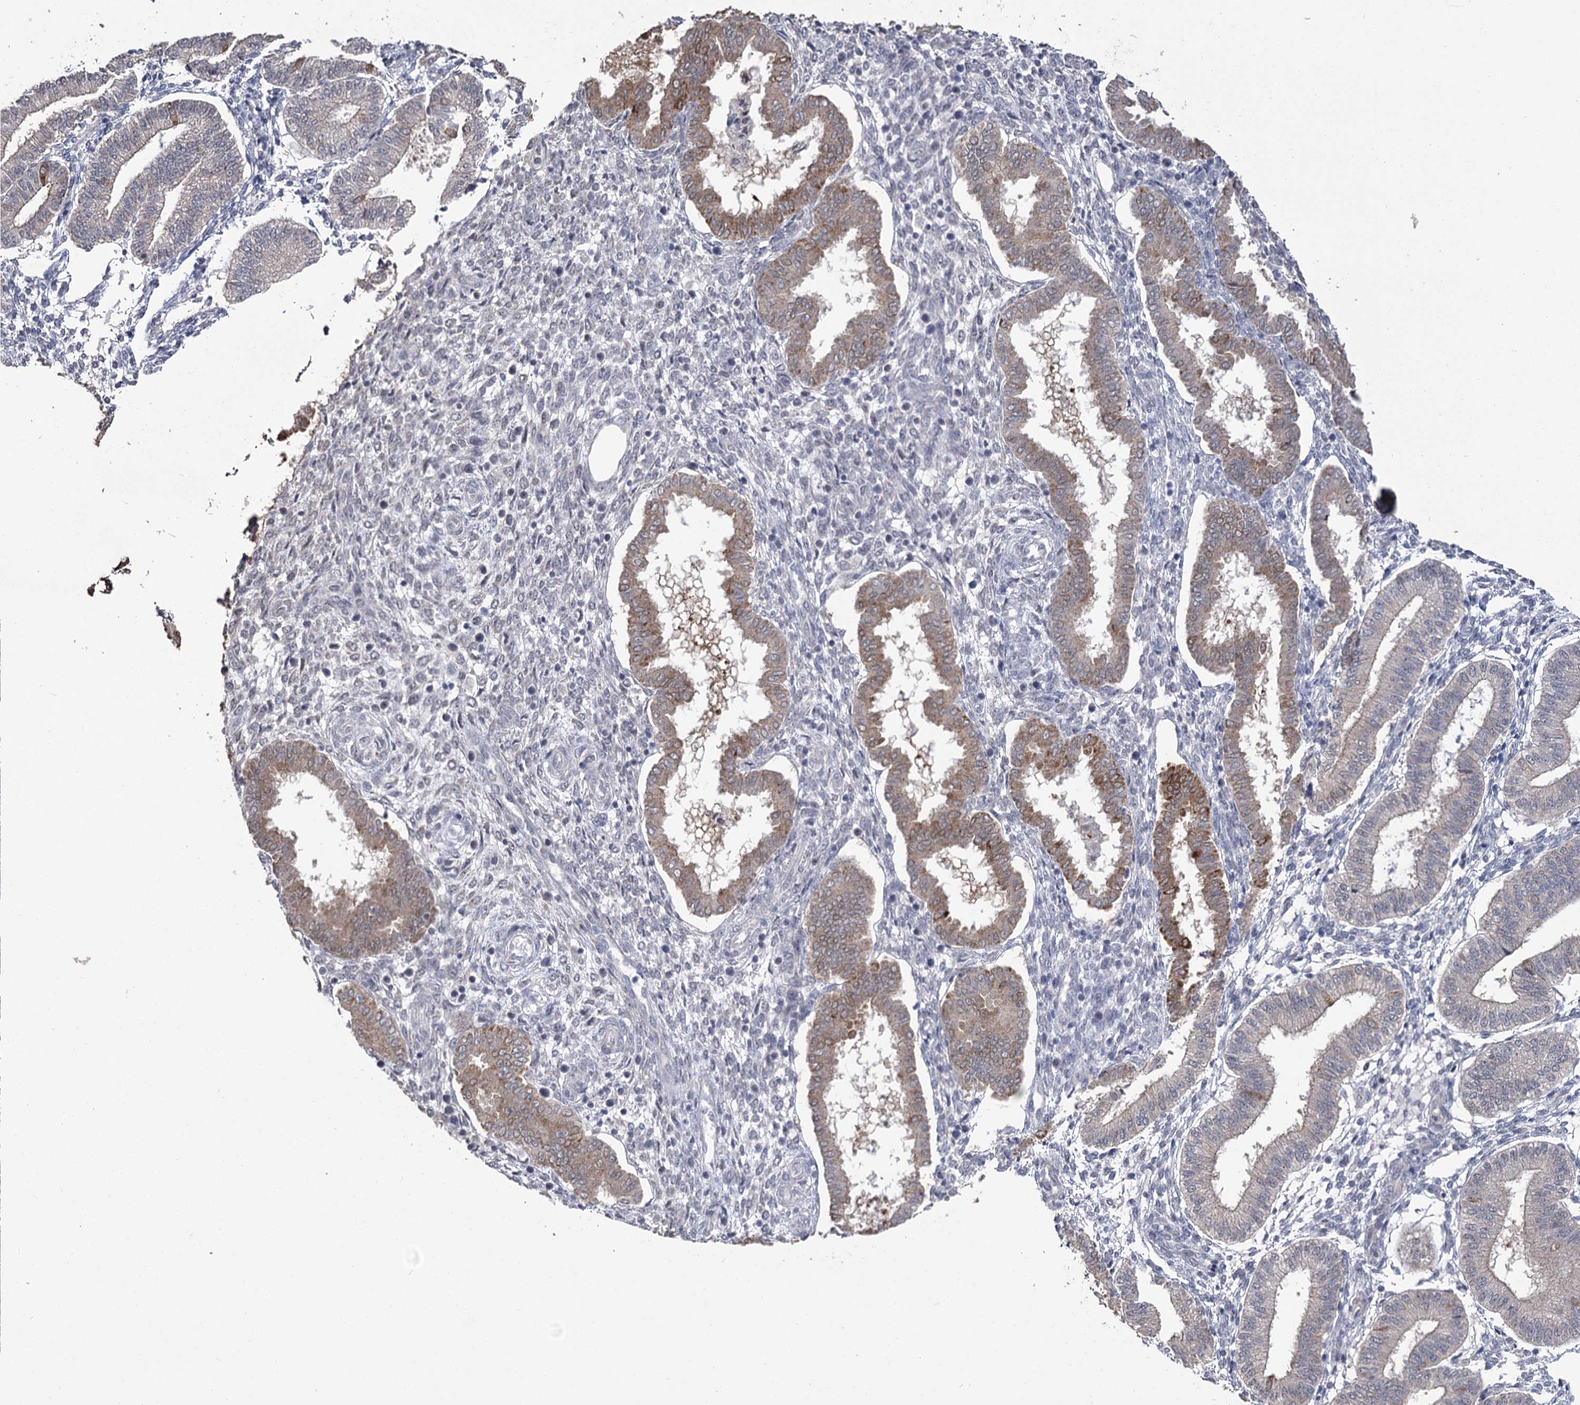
{"staining": {"intensity": "negative", "quantity": "none", "location": "none"}, "tissue": "endometrium", "cell_type": "Cells in endometrial stroma", "image_type": "normal", "snomed": [{"axis": "morphology", "description": "Normal tissue, NOS"}, {"axis": "topography", "description": "Endometrium"}], "caption": "Immunohistochemical staining of benign human endometrium displays no significant expression in cells in endometrial stroma. The staining is performed using DAB (3,3'-diaminobenzidine) brown chromogen with nuclei counter-stained in using hematoxylin.", "gene": "PHYHIPL", "patient": {"sex": "female", "age": 24}}